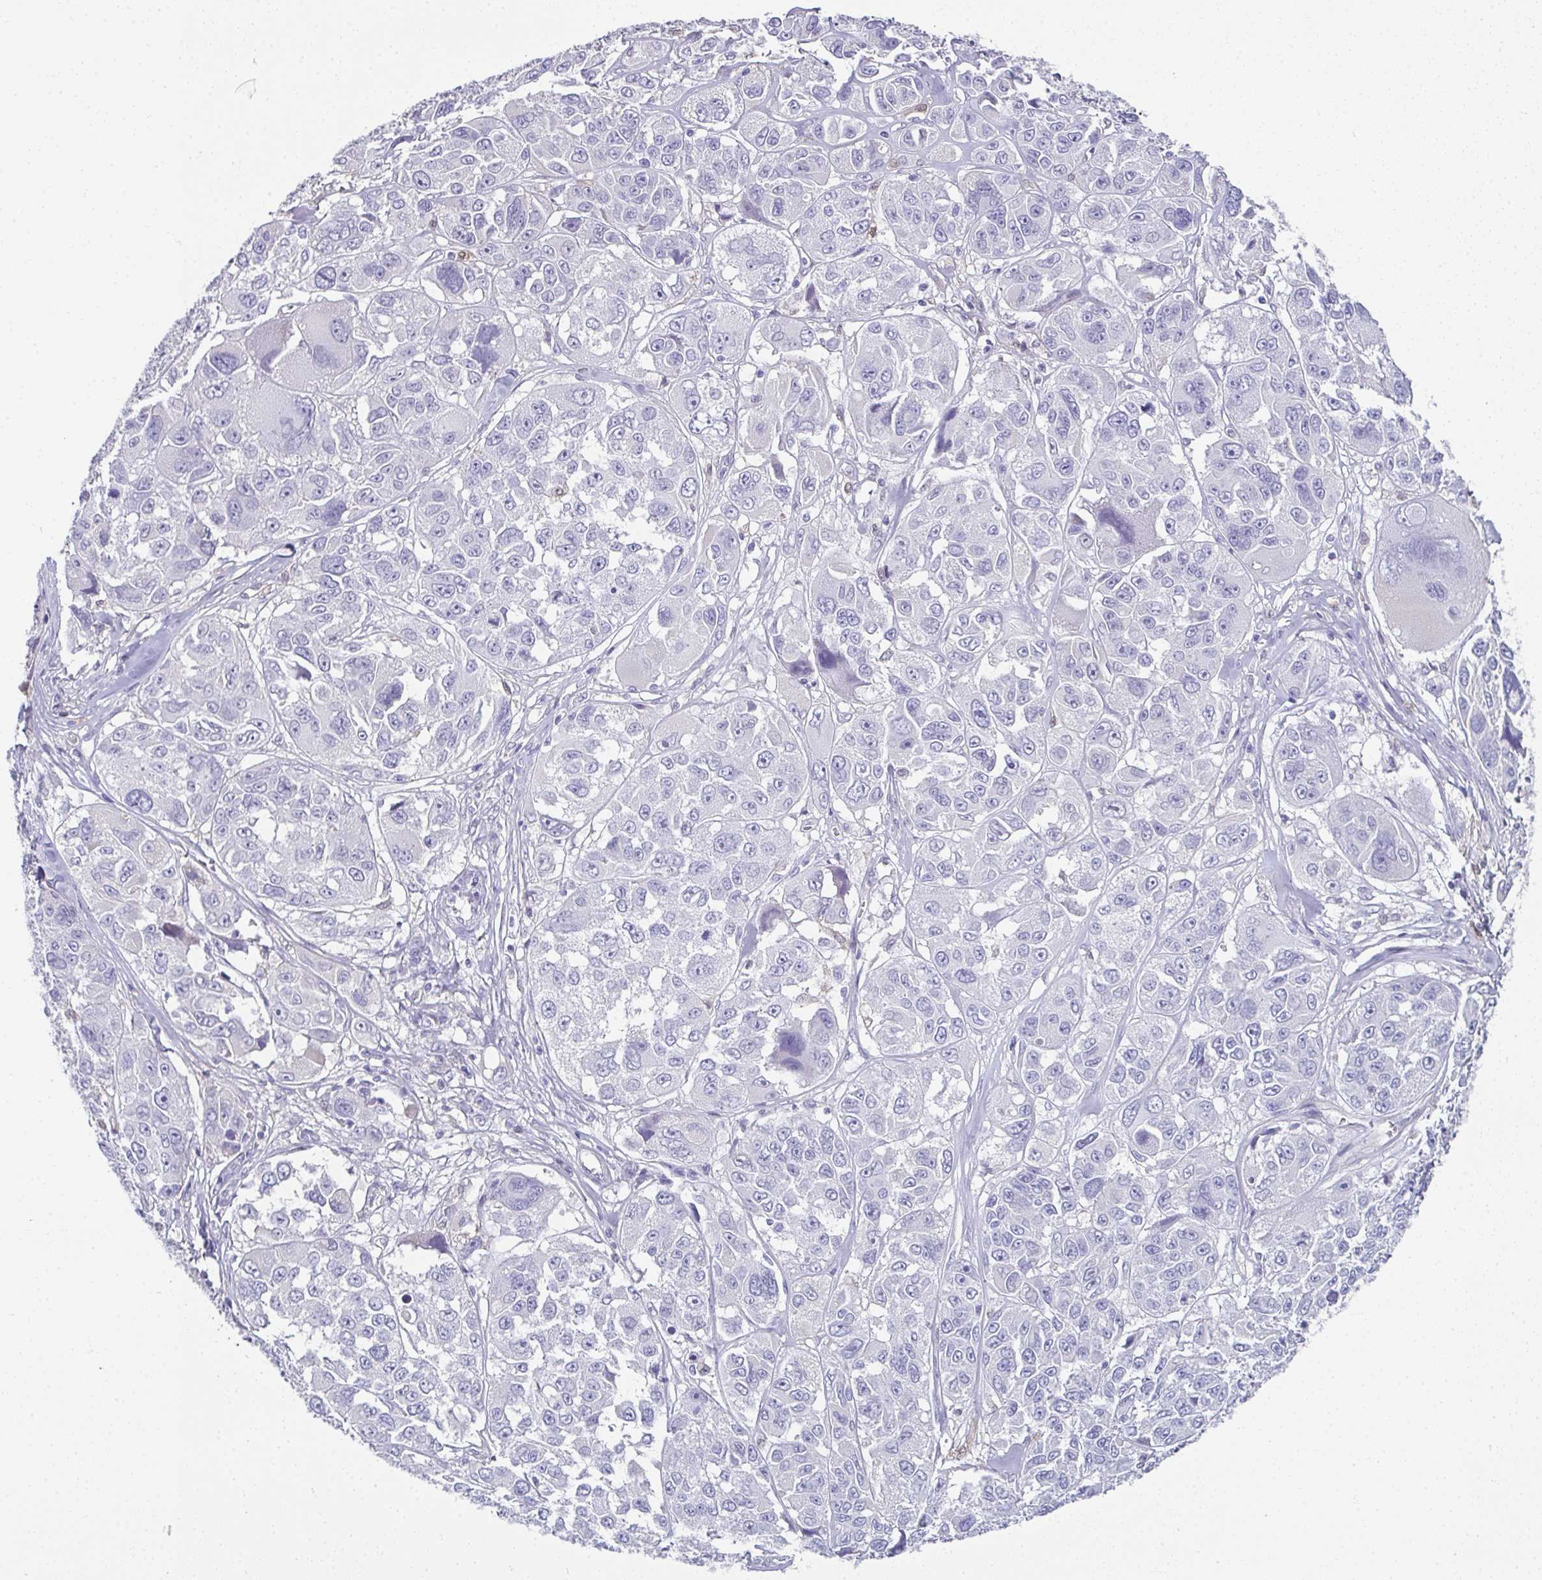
{"staining": {"intensity": "negative", "quantity": "none", "location": "none"}, "tissue": "melanoma", "cell_type": "Tumor cells", "image_type": "cancer", "snomed": [{"axis": "morphology", "description": "Malignant melanoma, NOS"}, {"axis": "topography", "description": "Skin"}], "caption": "This is a micrograph of IHC staining of malignant melanoma, which shows no staining in tumor cells.", "gene": "RBP1", "patient": {"sex": "female", "age": 66}}